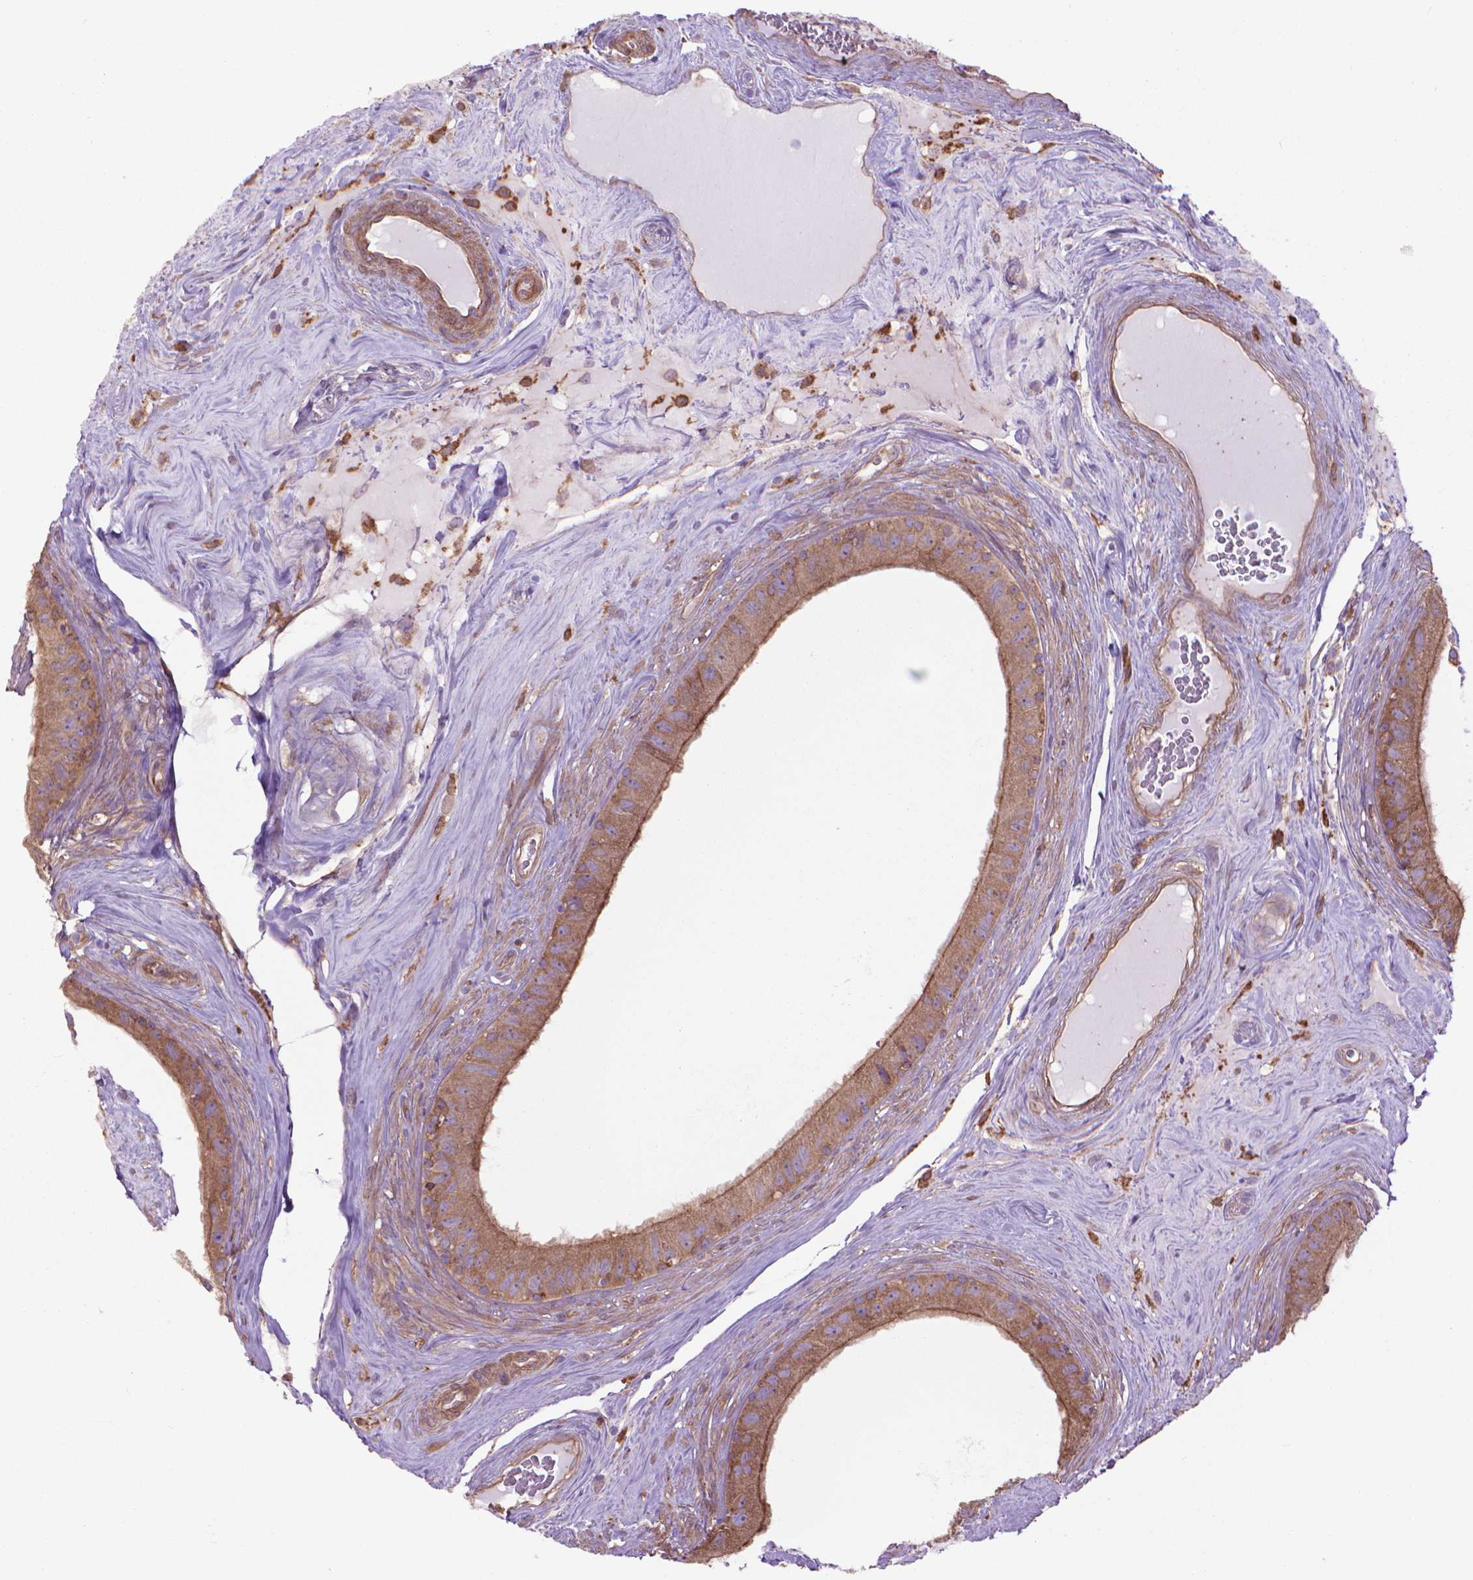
{"staining": {"intensity": "moderate", "quantity": ">75%", "location": "cytoplasmic/membranous"}, "tissue": "epididymis", "cell_type": "Glandular cells", "image_type": "normal", "snomed": [{"axis": "morphology", "description": "Normal tissue, NOS"}, {"axis": "topography", "description": "Epididymis"}], "caption": "Epididymis stained with DAB (3,3'-diaminobenzidine) IHC shows medium levels of moderate cytoplasmic/membranous expression in approximately >75% of glandular cells.", "gene": "CORO1B", "patient": {"sex": "male", "age": 59}}